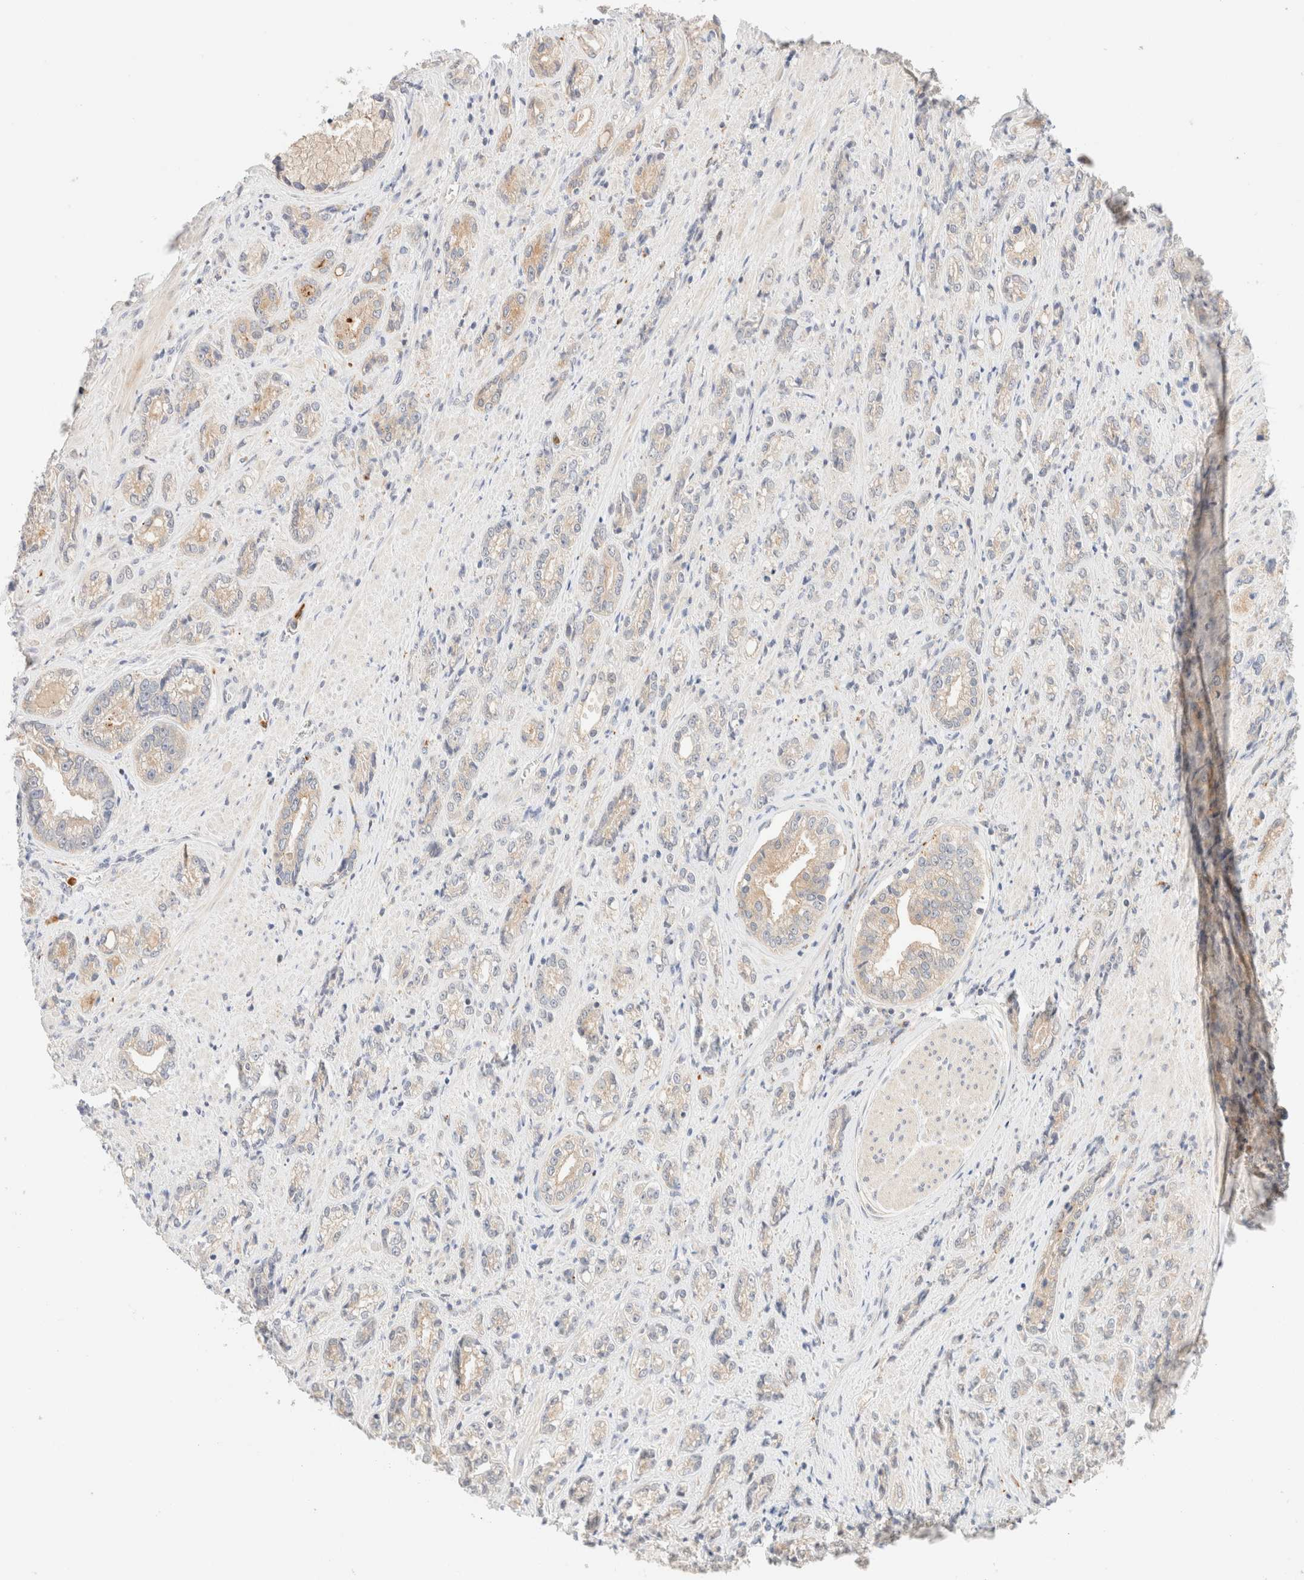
{"staining": {"intensity": "weak", "quantity": "25%-75%", "location": "cytoplasmic/membranous"}, "tissue": "prostate cancer", "cell_type": "Tumor cells", "image_type": "cancer", "snomed": [{"axis": "morphology", "description": "Adenocarcinoma, High grade"}, {"axis": "topography", "description": "Prostate"}], "caption": "IHC (DAB (3,3'-diaminobenzidine)) staining of prostate adenocarcinoma (high-grade) displays weak cytoplasmic/membranous protein staining in approximately 25%-75% of tumor cells. The staining was performed using DAB (3,3'-diaminobenzidine), with brown indicating positive protein expression. Nuclei are stained blue with hematoxylin.", "gene": "SGSM2", "patient": {"sex": "male", "age": 61}}